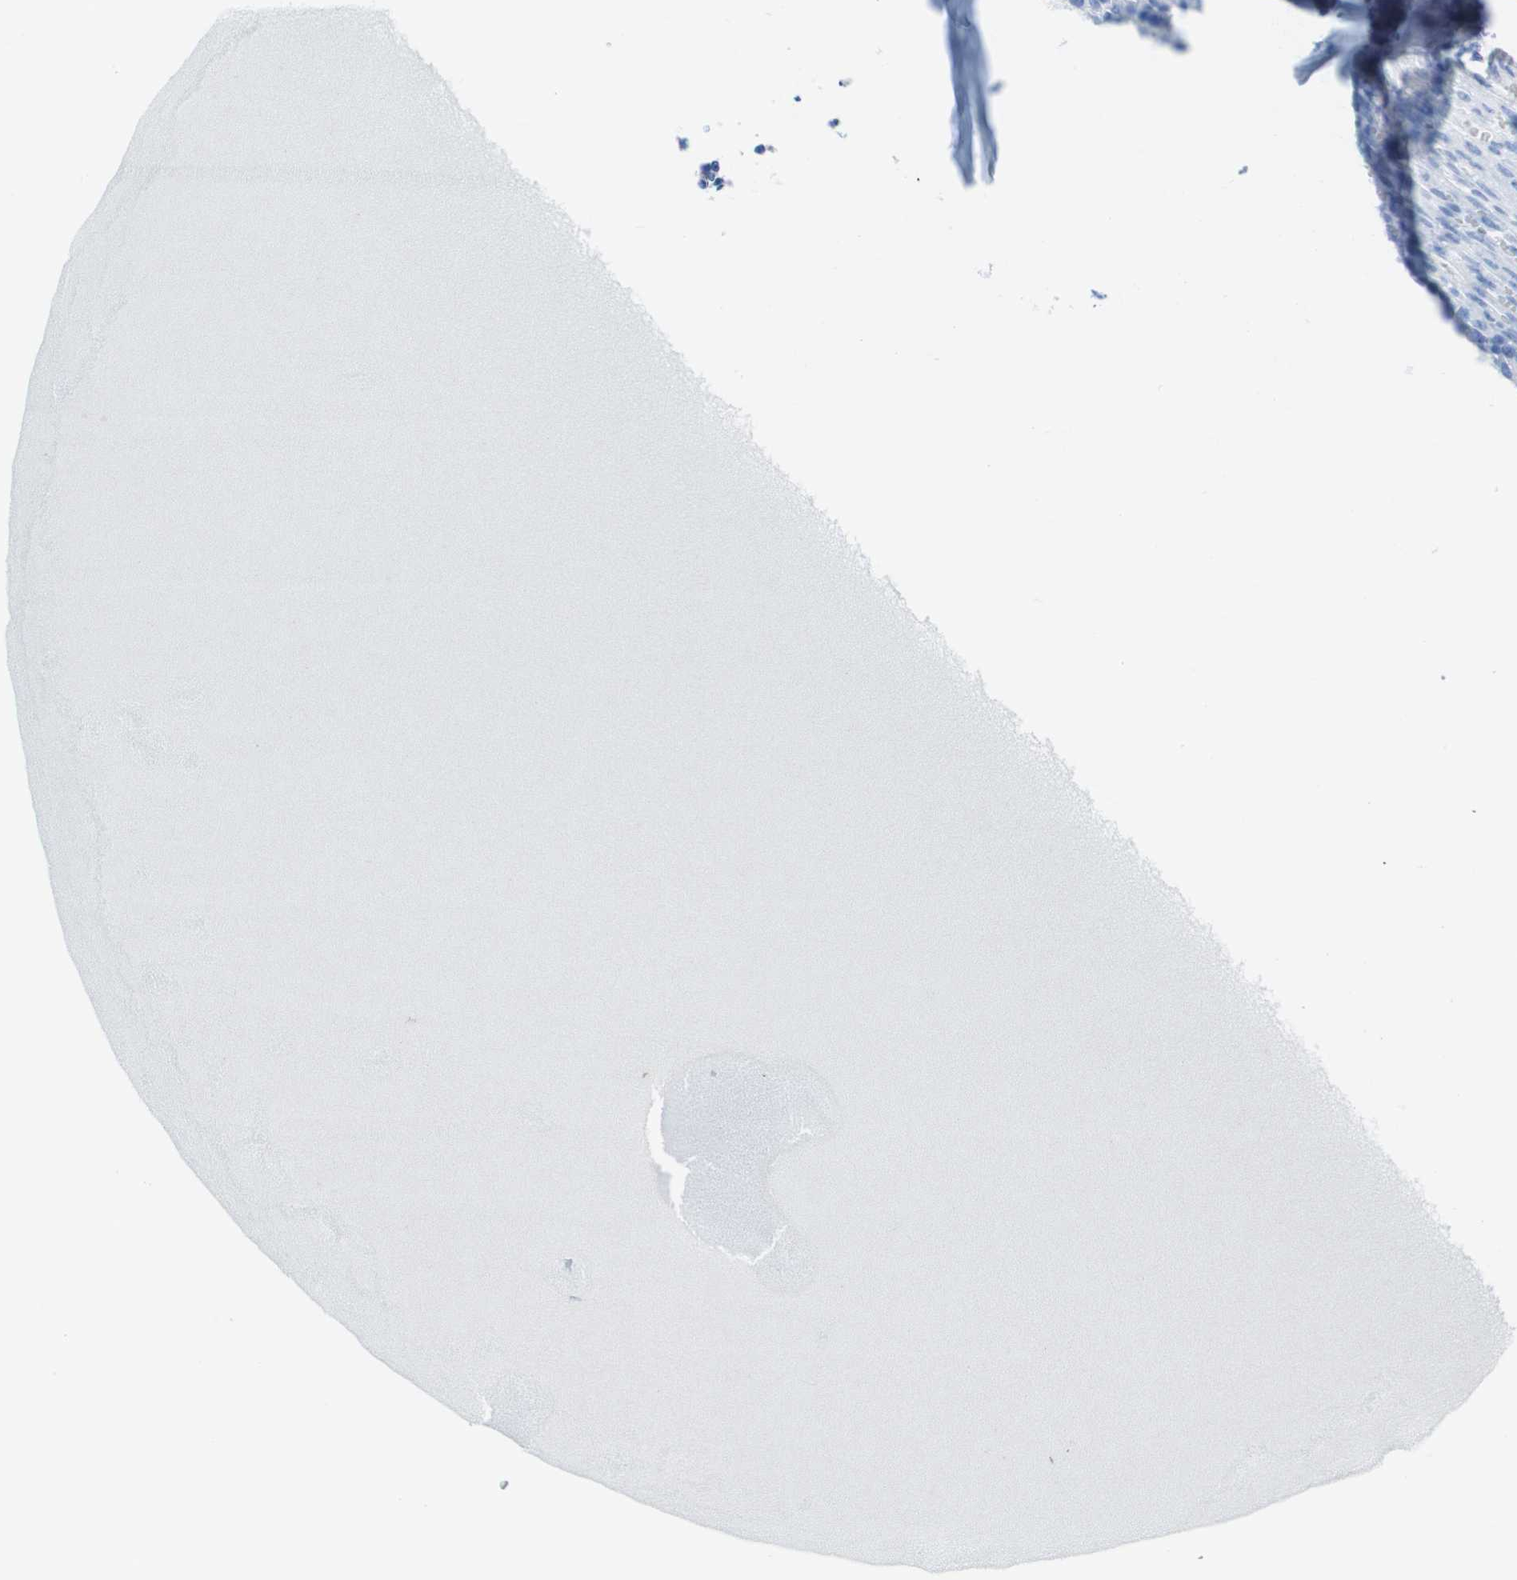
{"staining": {"intensity": "negative", "quantity": "none", "location": "none"}, "tissue": "ovary", "cell_type": "Ovarian stroma cells", "image_type": "normal", "snomed": [{"axis": "morphology", "description": "Normal tissue, NOS"}, {"axis": "topography", "description": "Ovary"}], "caption": "High power microscopy photomicrograph of an immunohistochemistry image of benign ovary, revealing no significant expression in ovarian stroma cells. (DAB immunohistochemistry, high magnification).", "gene": "CD46", "patient": {"sex": "female", "age": 33}}